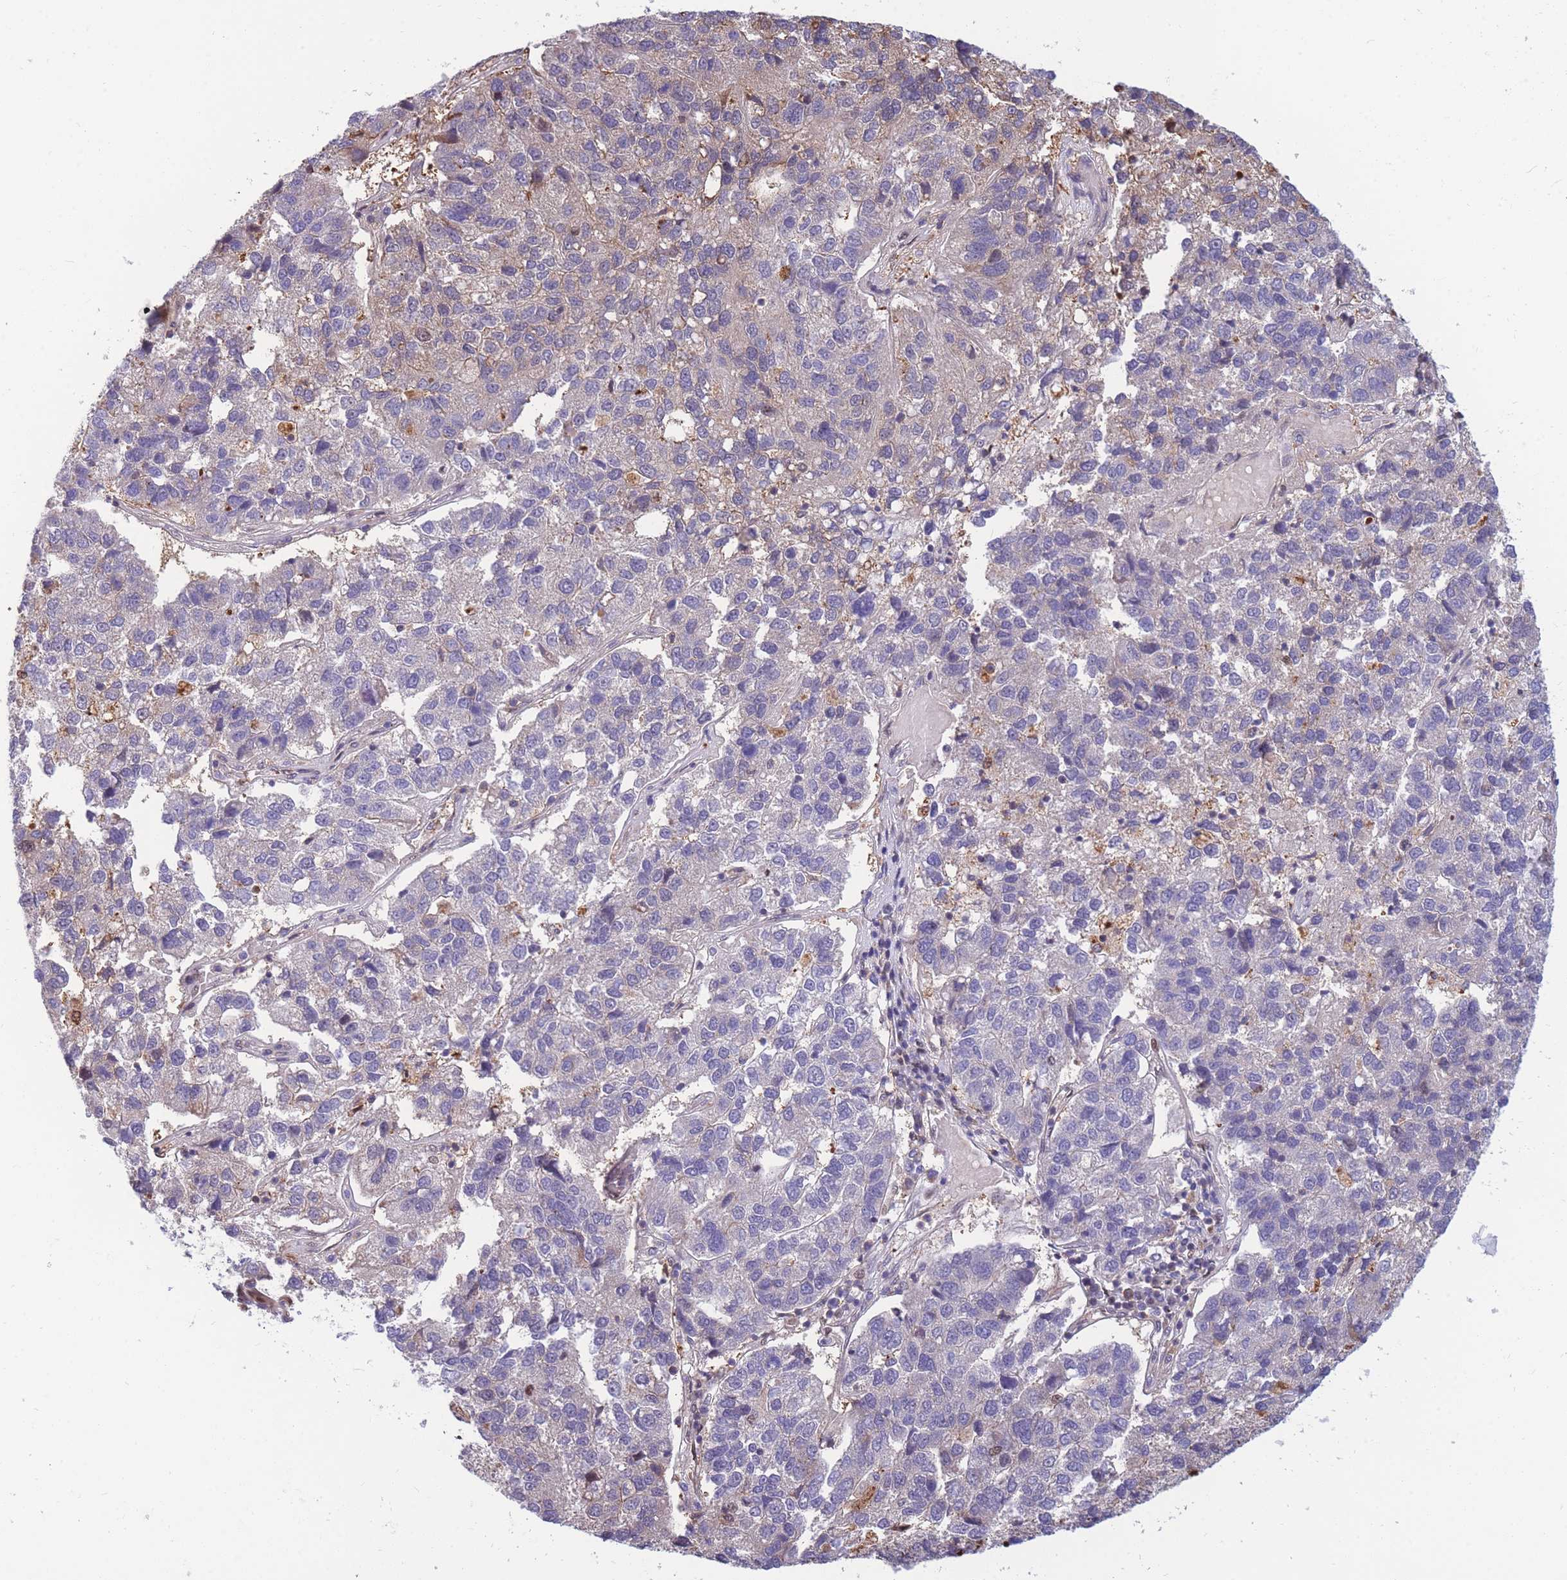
{"staining": {"intensity": "negative", "quantity": "none", "location": "none"}, "tissue": "pancreatic cancer", "cell_type": "Tumor cells", "image_type": "cancer", "snomed": [{"axis": "morphology", "description": "Adenocarcinoma, NOS"}, {"axis": "topography", "description": "Pancreas"}], "caption": "Immunohistochemical staining of pancreatic cancer shows no significant staining in tumor cells.", "gene": "CRACD", "patient": {"sex": "female", "age": 61}}